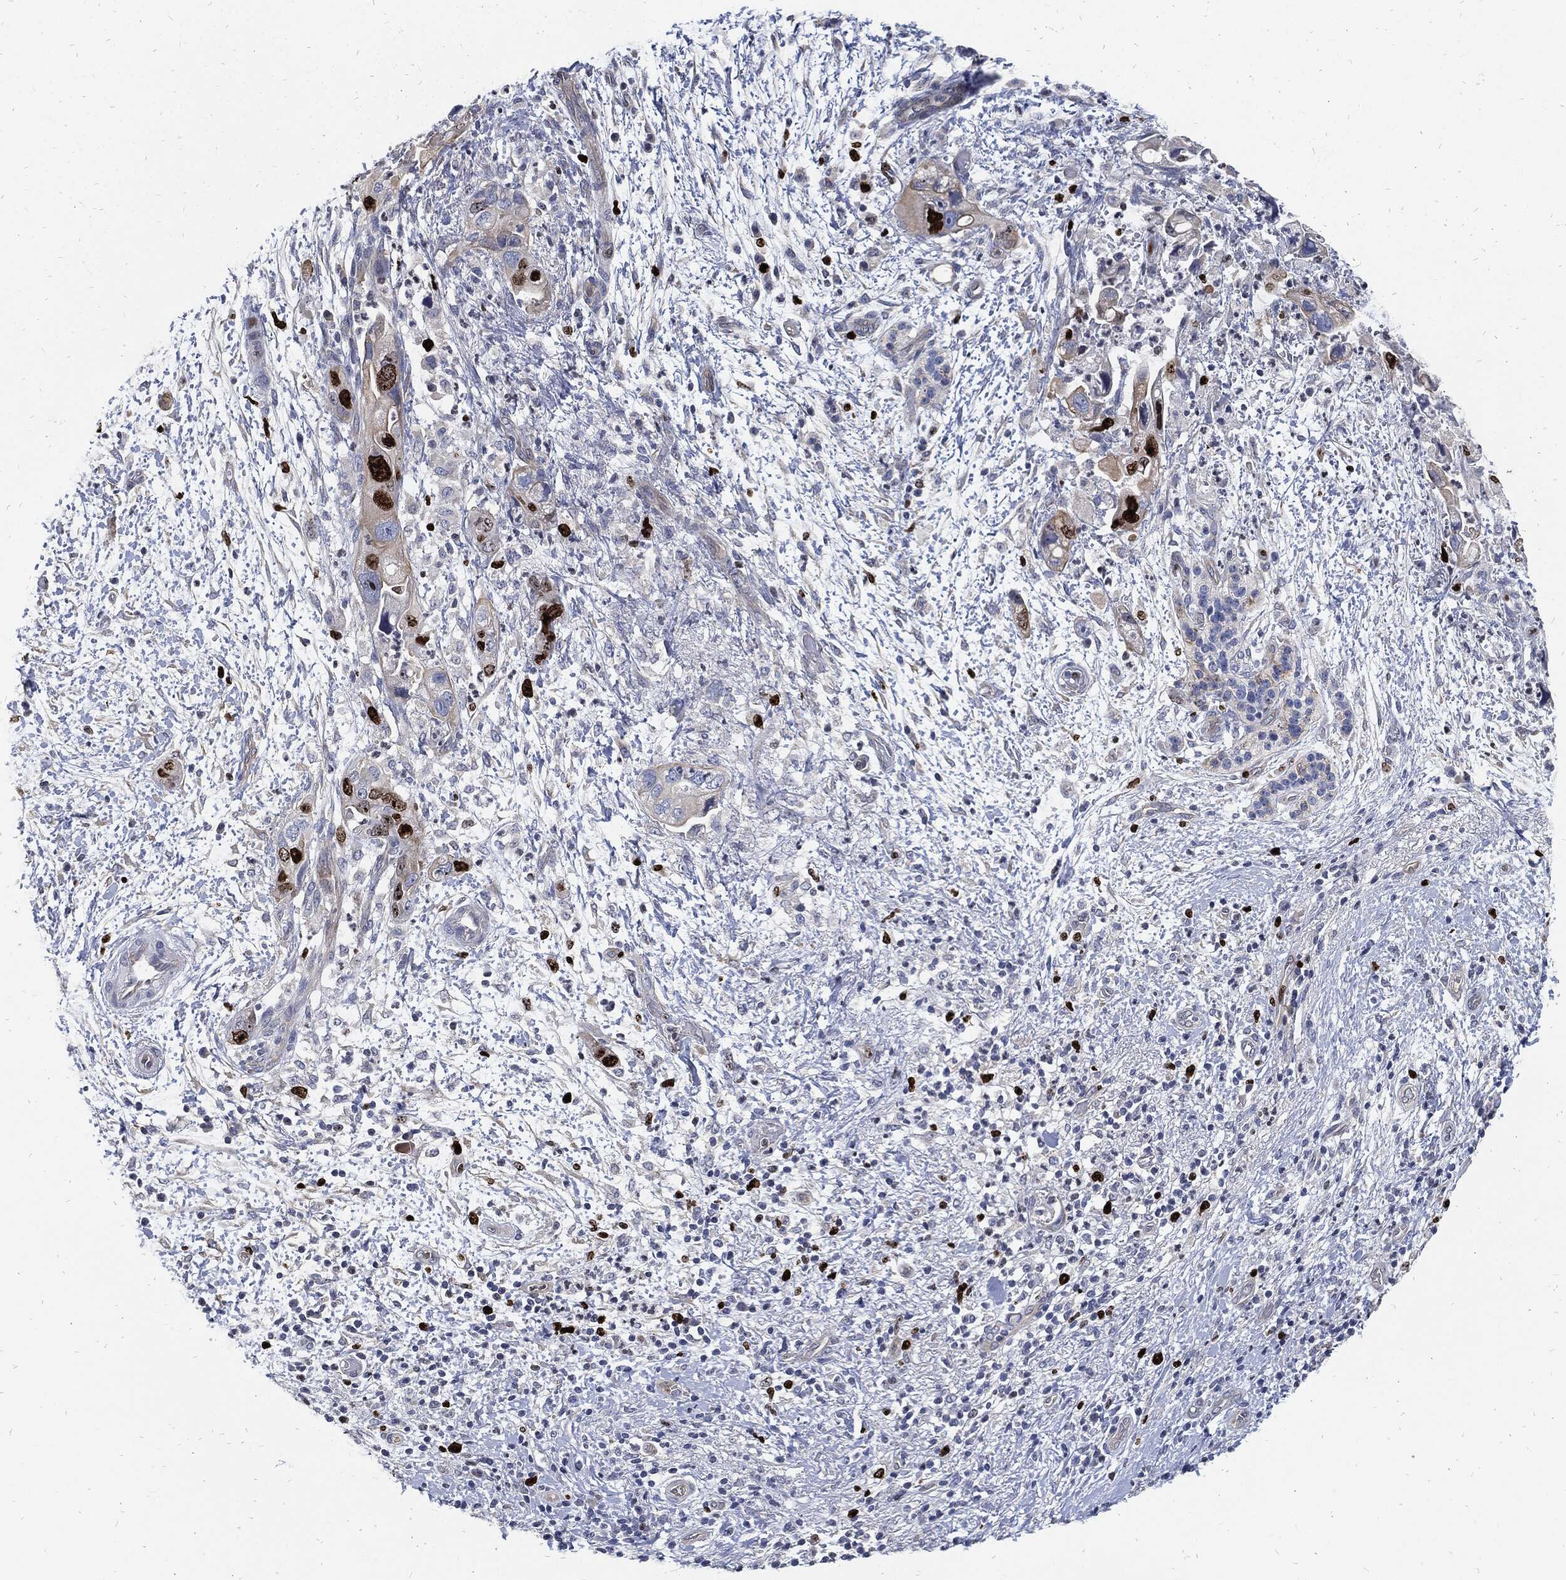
{"staining": {"intensity": "strong", "quantity": "<25%", "location": "nuclear"}, "tissue": "pancreatic cancer", "cell_type": "Tumor cells", "image_type": "cancer", "snomed": [{"axis": "morphology", "description": "Adenocarcinoma, NOS"}, {"axis": "topography", "description": "Pancreas"}], "caption": "Immunohistochemical staining of human adenocarcinoma (pancreatic) shows medium levels of strong nuclear expression in about <25% of tumor cells.", "gene": "MKI67", "patient": {"sex": "female", "age": 72}}